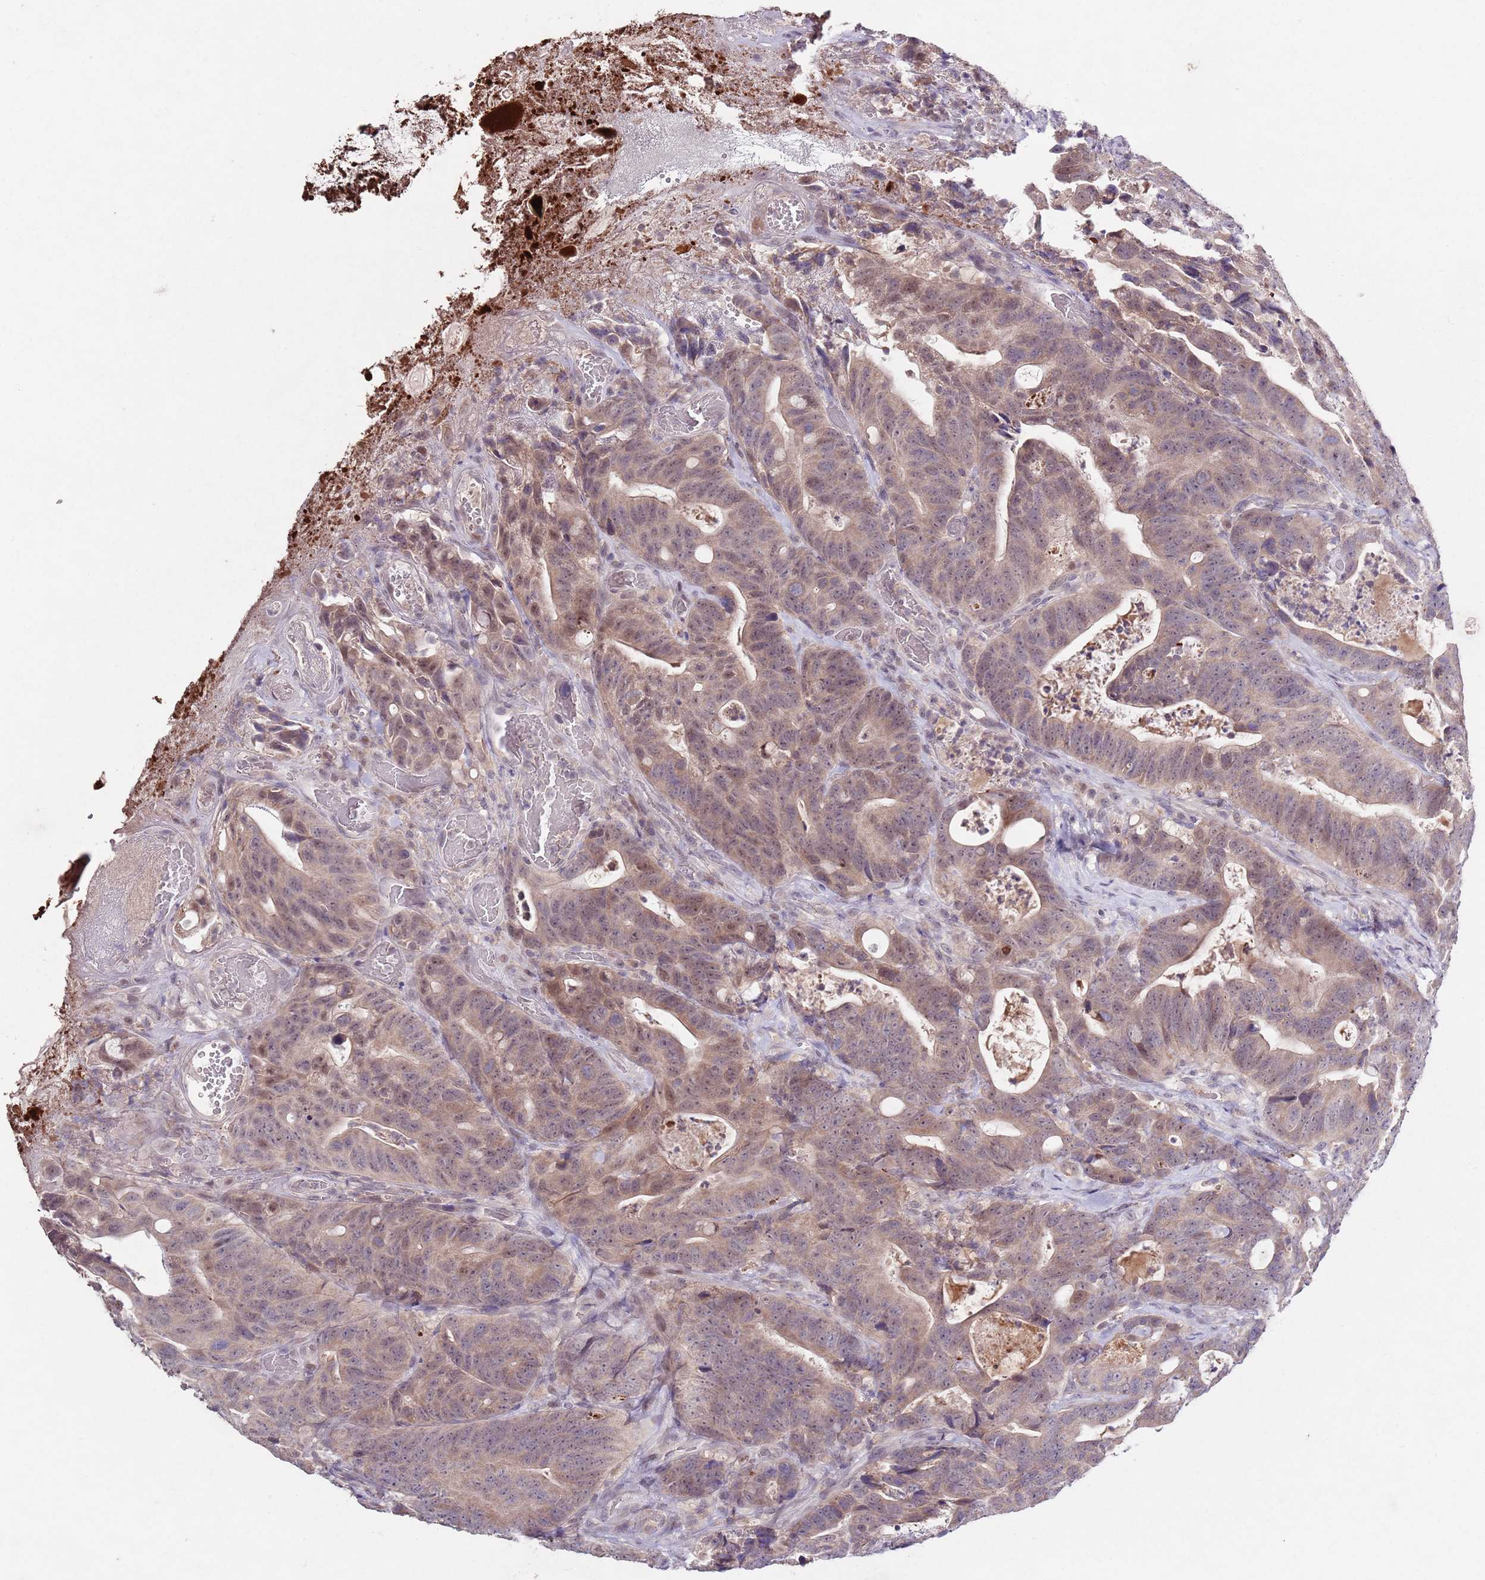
{"staining": {"intensity": "weak", "quantity": "25%-75%", "location": "cytoplasmic/membranous,nuclear"}, "tissue": "colorectal cancer", "cell_type": "Tumor cells", "image_type": "cancer", "snomed": [{"axis": "morphology", "description": "Adenocarcinoma, NOS"}, {"axis": "topography", "description": "Colon"}], "caption": "Approximately 25%-75% of tumor cells in colorectal cancer demonstrate weak cytoplasmic/membranous and nuclear protein positivity as visualized by brown immunohistochemical staining.", "gene": "NRDE2", "patient": {"sex": "female", "age": 82}}